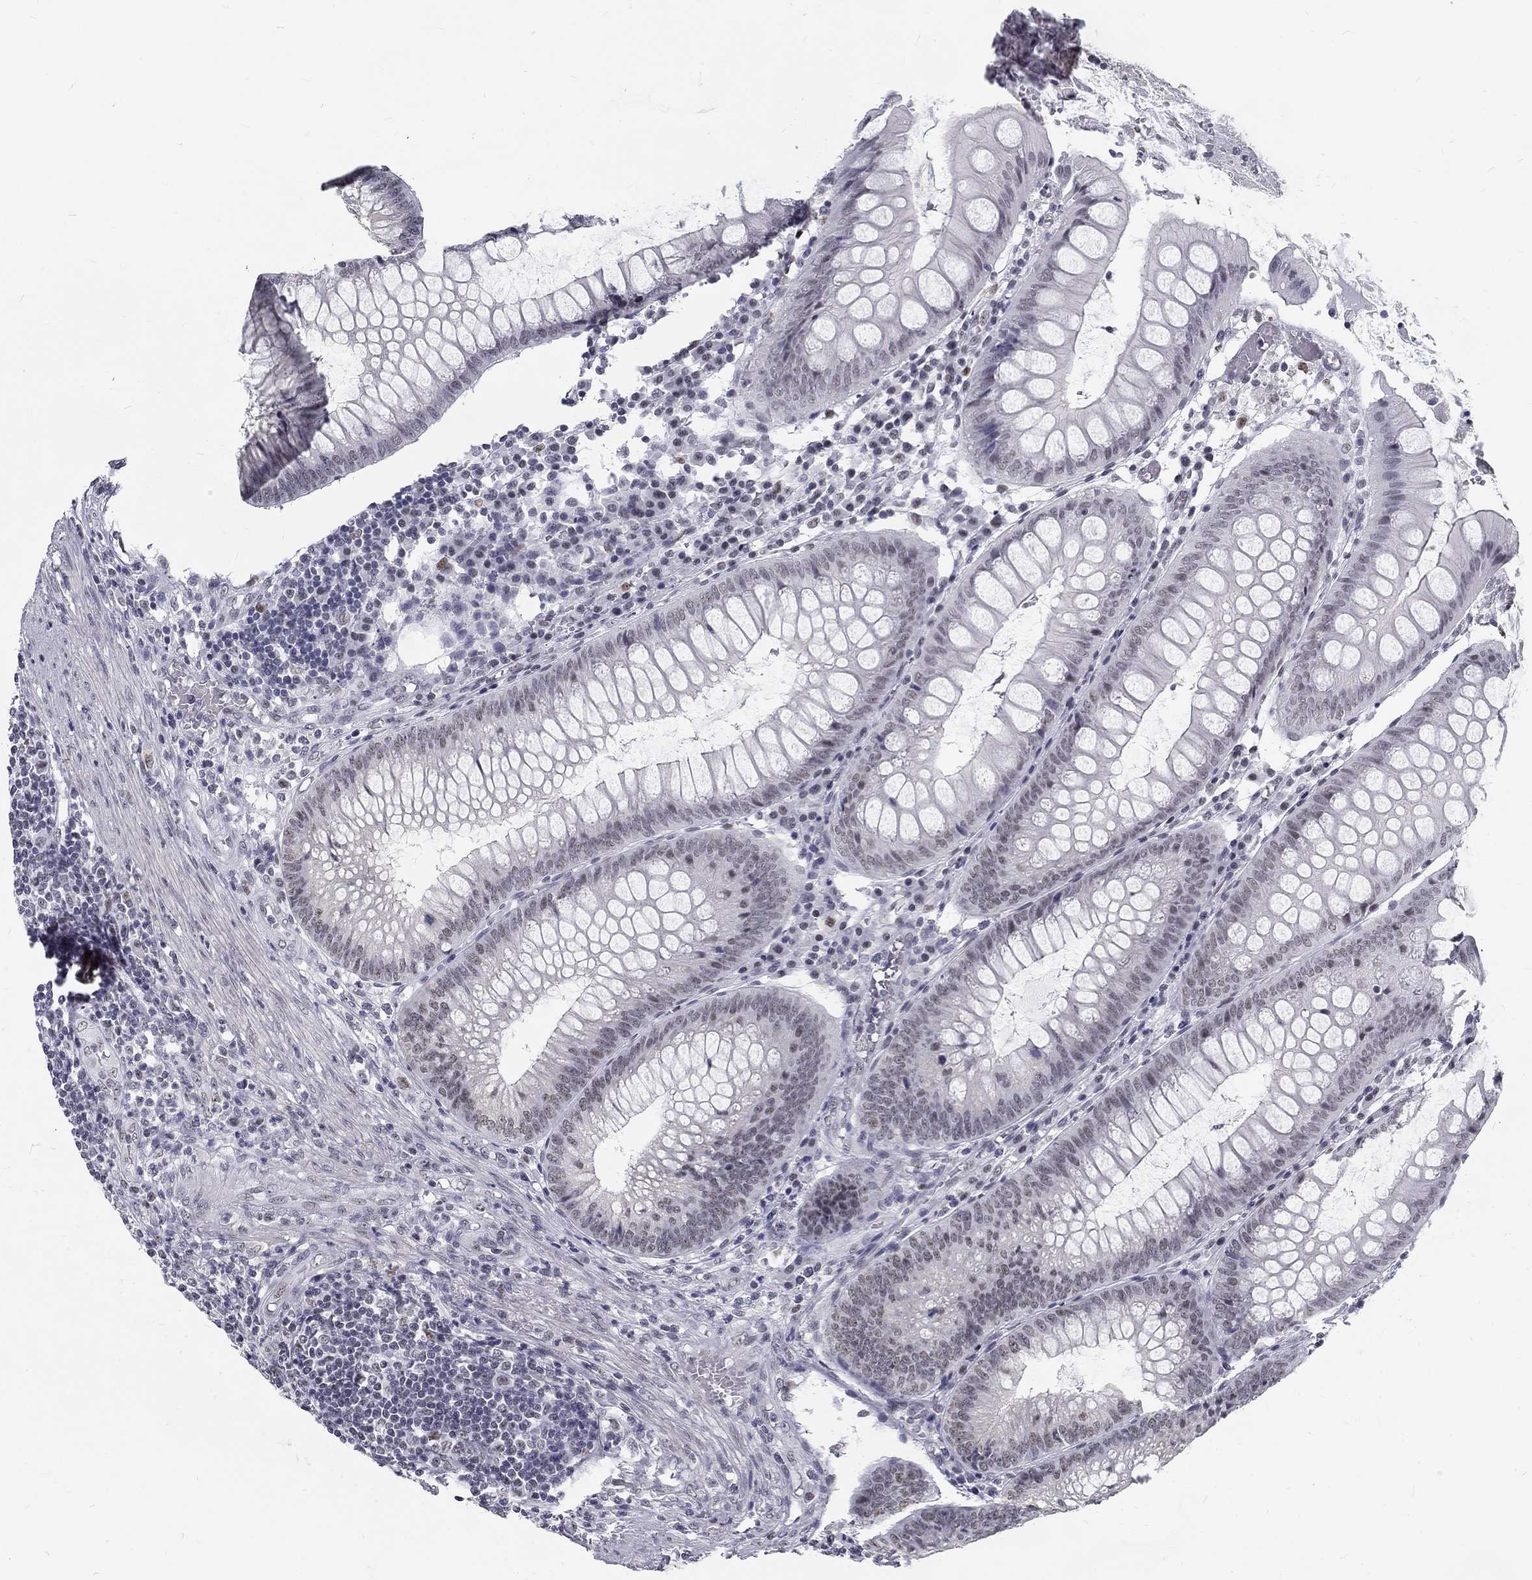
{"staining": {"intensity": "negative", "quantity": "none", "location": "none"}, "tissue": "appendix", "cell_type": "Glandular cells", "image_type": "normal", "snomed": [{"axis": "morphology", "description": "Normal tissue, NOS"}, {"axis": "morphology", "description": "Inflammation, NOS"}, {"axis": "topography", "description": "Appendix"}], "caption": "Glandular cells show no significant positivity in normal appendix. (Brightfield microscopy of DAB immunohistochemistry (IHC) at high magnification).", "gene": "SNORC", "patient": {"sex": "male", "age": 16}}